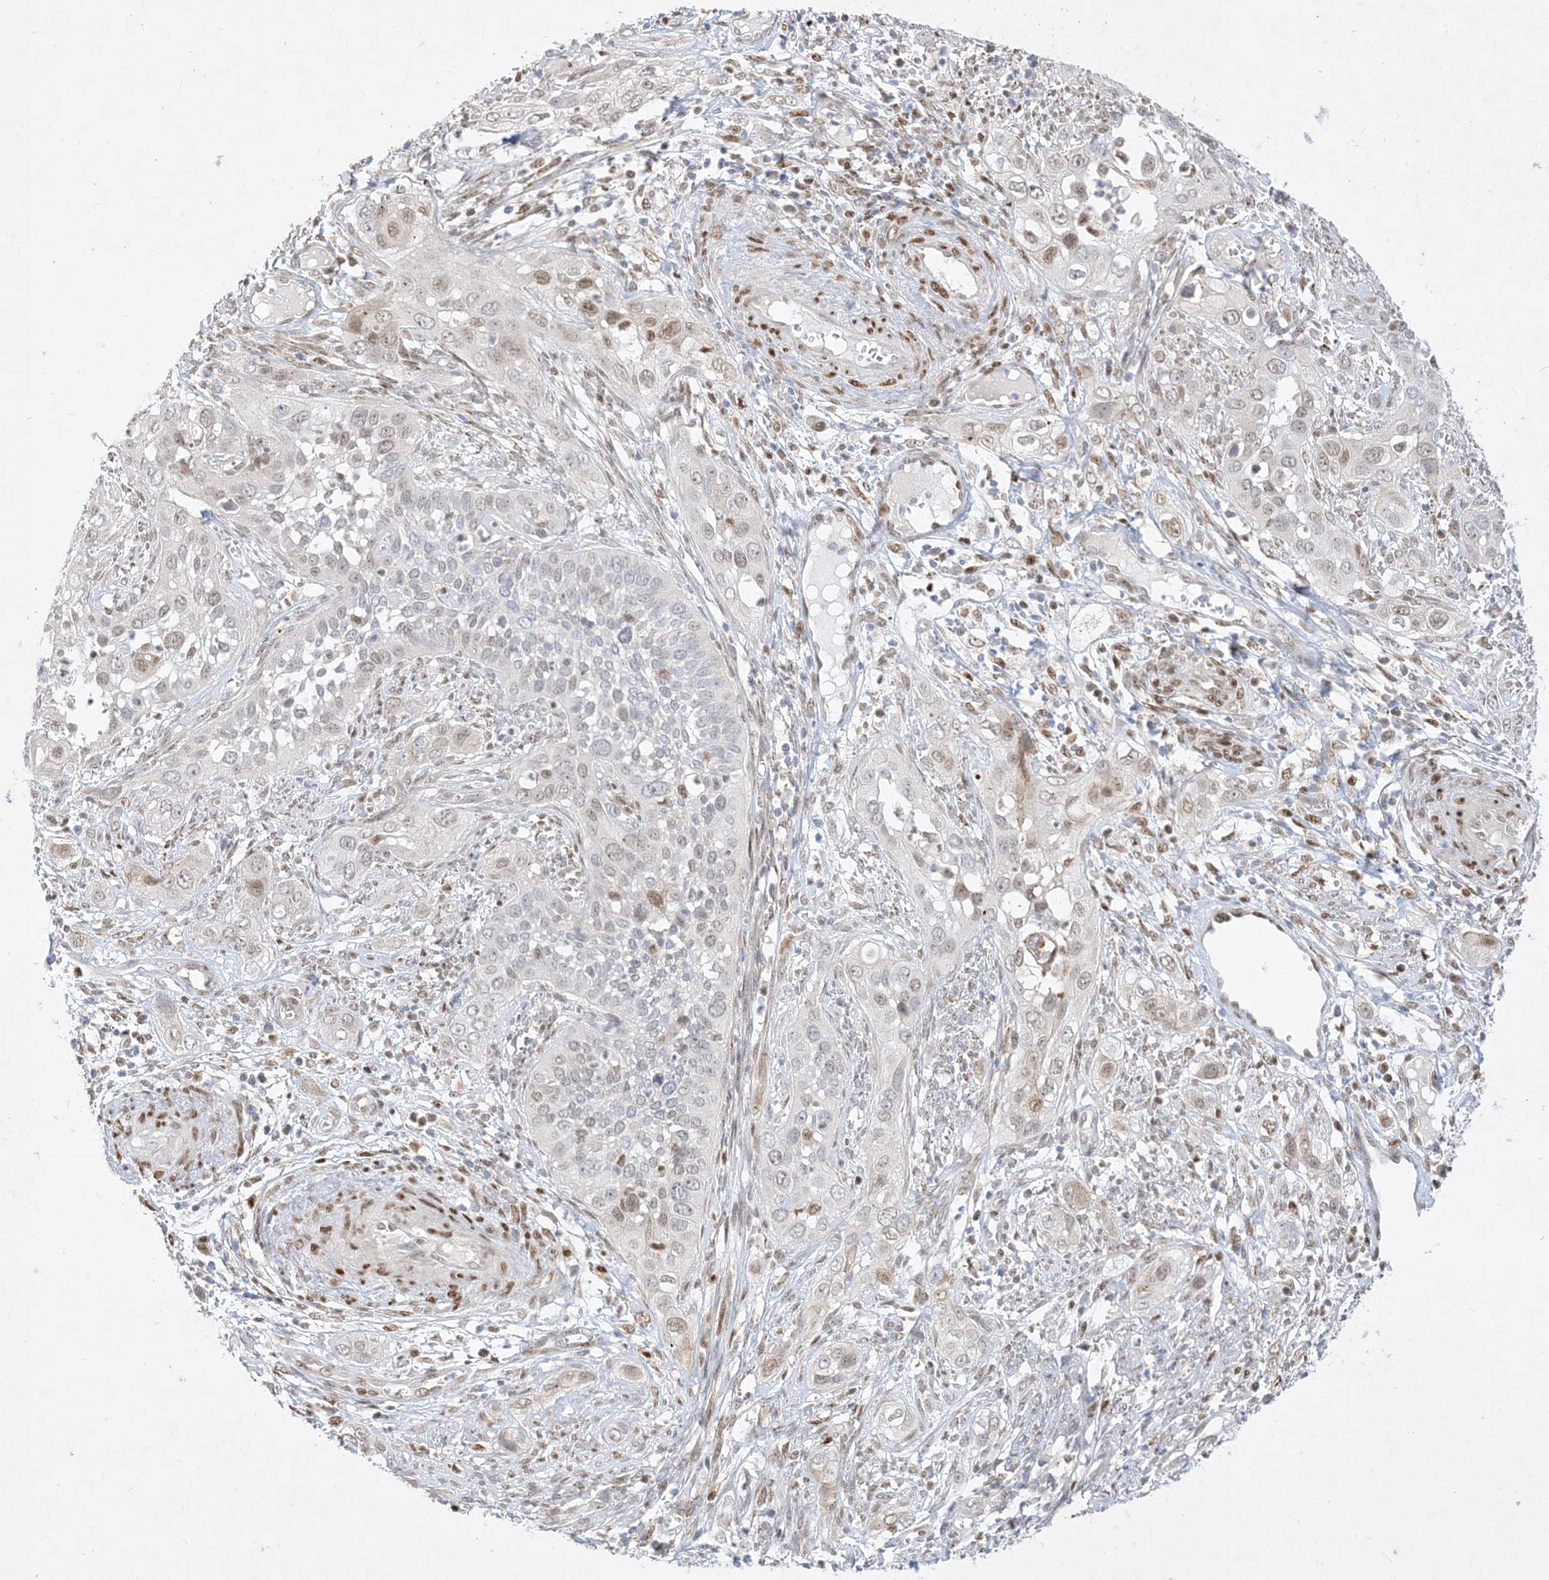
{"staining": {"intensity": "moderate", "quantity": "<25%", "location": "nuclear"}, "tissue": "cervical cancer", "cell_type": "Tumor cells", "image_type": "cancer", "snomed": [{"axis": "morphology", "description": "Squamous cell carcinoma, NOS"}, {"axis": "topography", "description": "Cervix"}], "caption": "Immunohistochemistry staining of squamous cell carcinoma (cervical), which demonstrates low levels of moderate nuclear positivity in about <25% of tumor cells indicating moderate nuclear protein positivity. The staining was performed using DAB (brown) for protein detection and nuclei were counterstained in hematoxylin (blue).", "gene": "BHLHE40", "patient": {"sex": "female", "age": 34}}